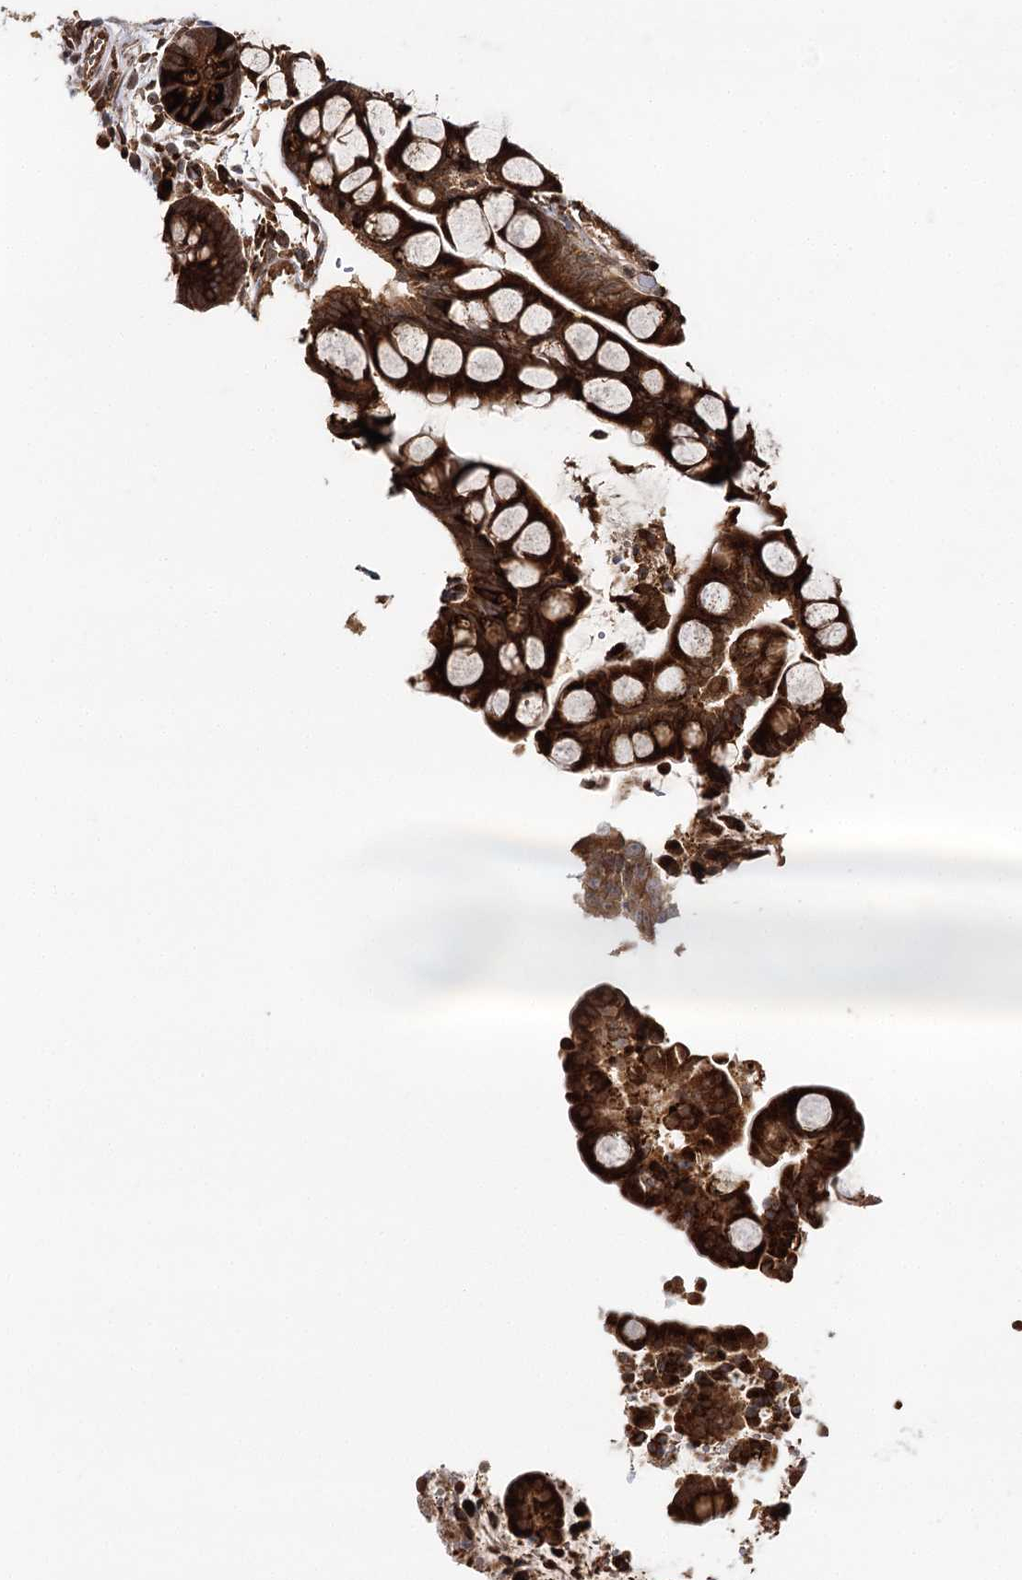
{"staining": {"intensity": "strong", "quantity": ">75%", "location": "cytoplasmic/membranous"}, "tissue": "colon", "cell_type": "Endothelial cells", "image_type": "normal", "snomed": [{"axis": "morphology", "description": "Normal tissue, NOS"}, {"axis": "topography", "description": "Colon"}], "caption": "High-power microscopy captured an immunohistochemistry image of unremarkable colon, revealing strong cytoplasmic/membranous staining in approximately >75% of endothelial cells.", "gene": "DNAJB14", "patient": {"sex": "male", "age": 73}}